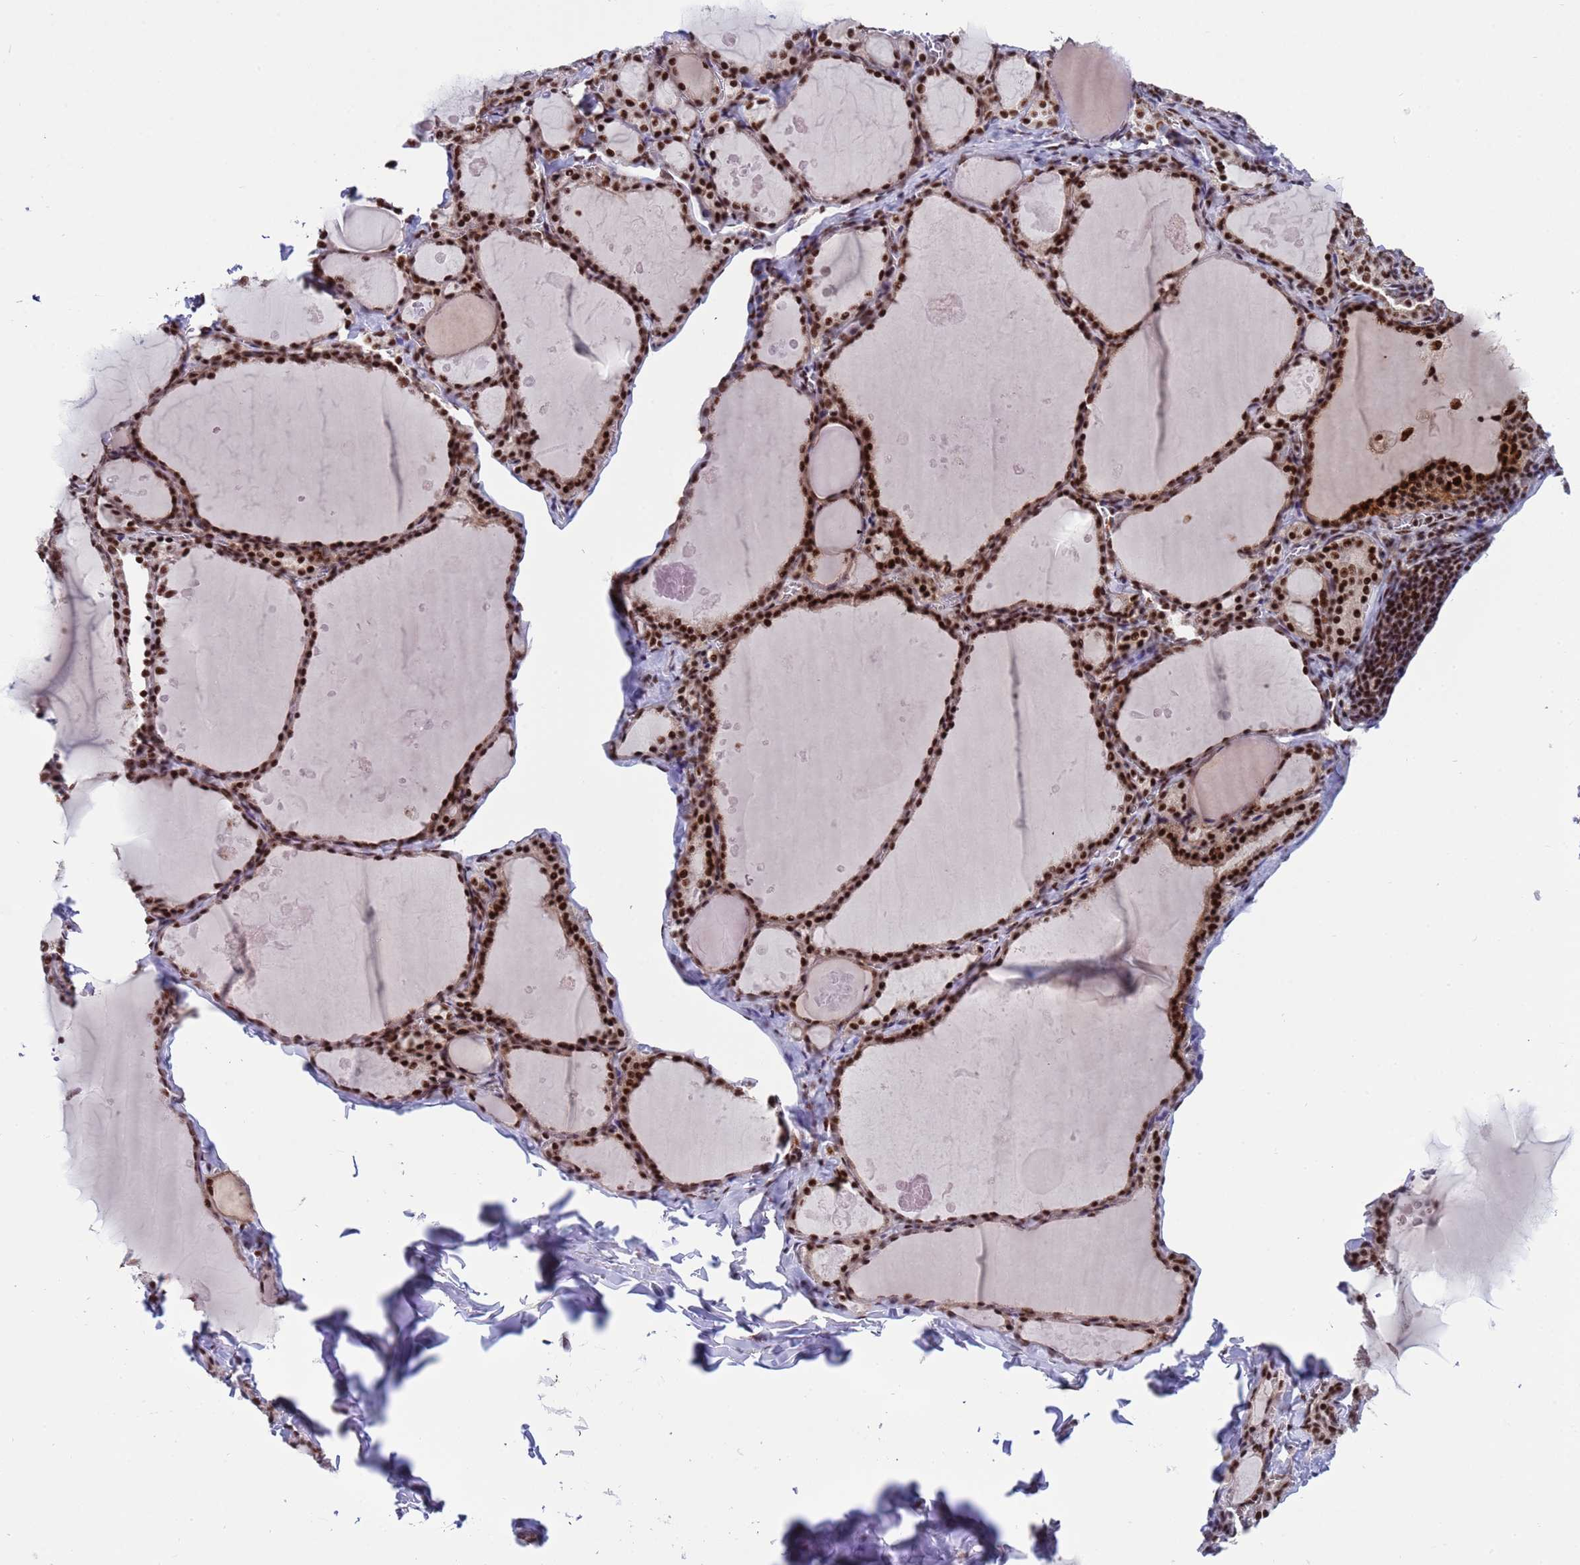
{"staining": {"intensity": "strong", "quantity": ">75%", "location": "nuclear"}, "tissue": "thyroid gland", "cell_type": "Glandular cells", "image_type": "normal", "snomed": [{"axis": "morphology", "description": "Normal tissue, NOS"}, {"axis": "topography", "description": "Thyroid gland"}], "caption": "This micrograph exhibits normal thyroid gland stained with immunohistochemistry to label a protein in brown. The nuclear of glandular cells show strong positivity for the protein. Nuclei are counter-stained blue.", "gene": "THOC2", "patient": {"sex": "male", "age": 56}}